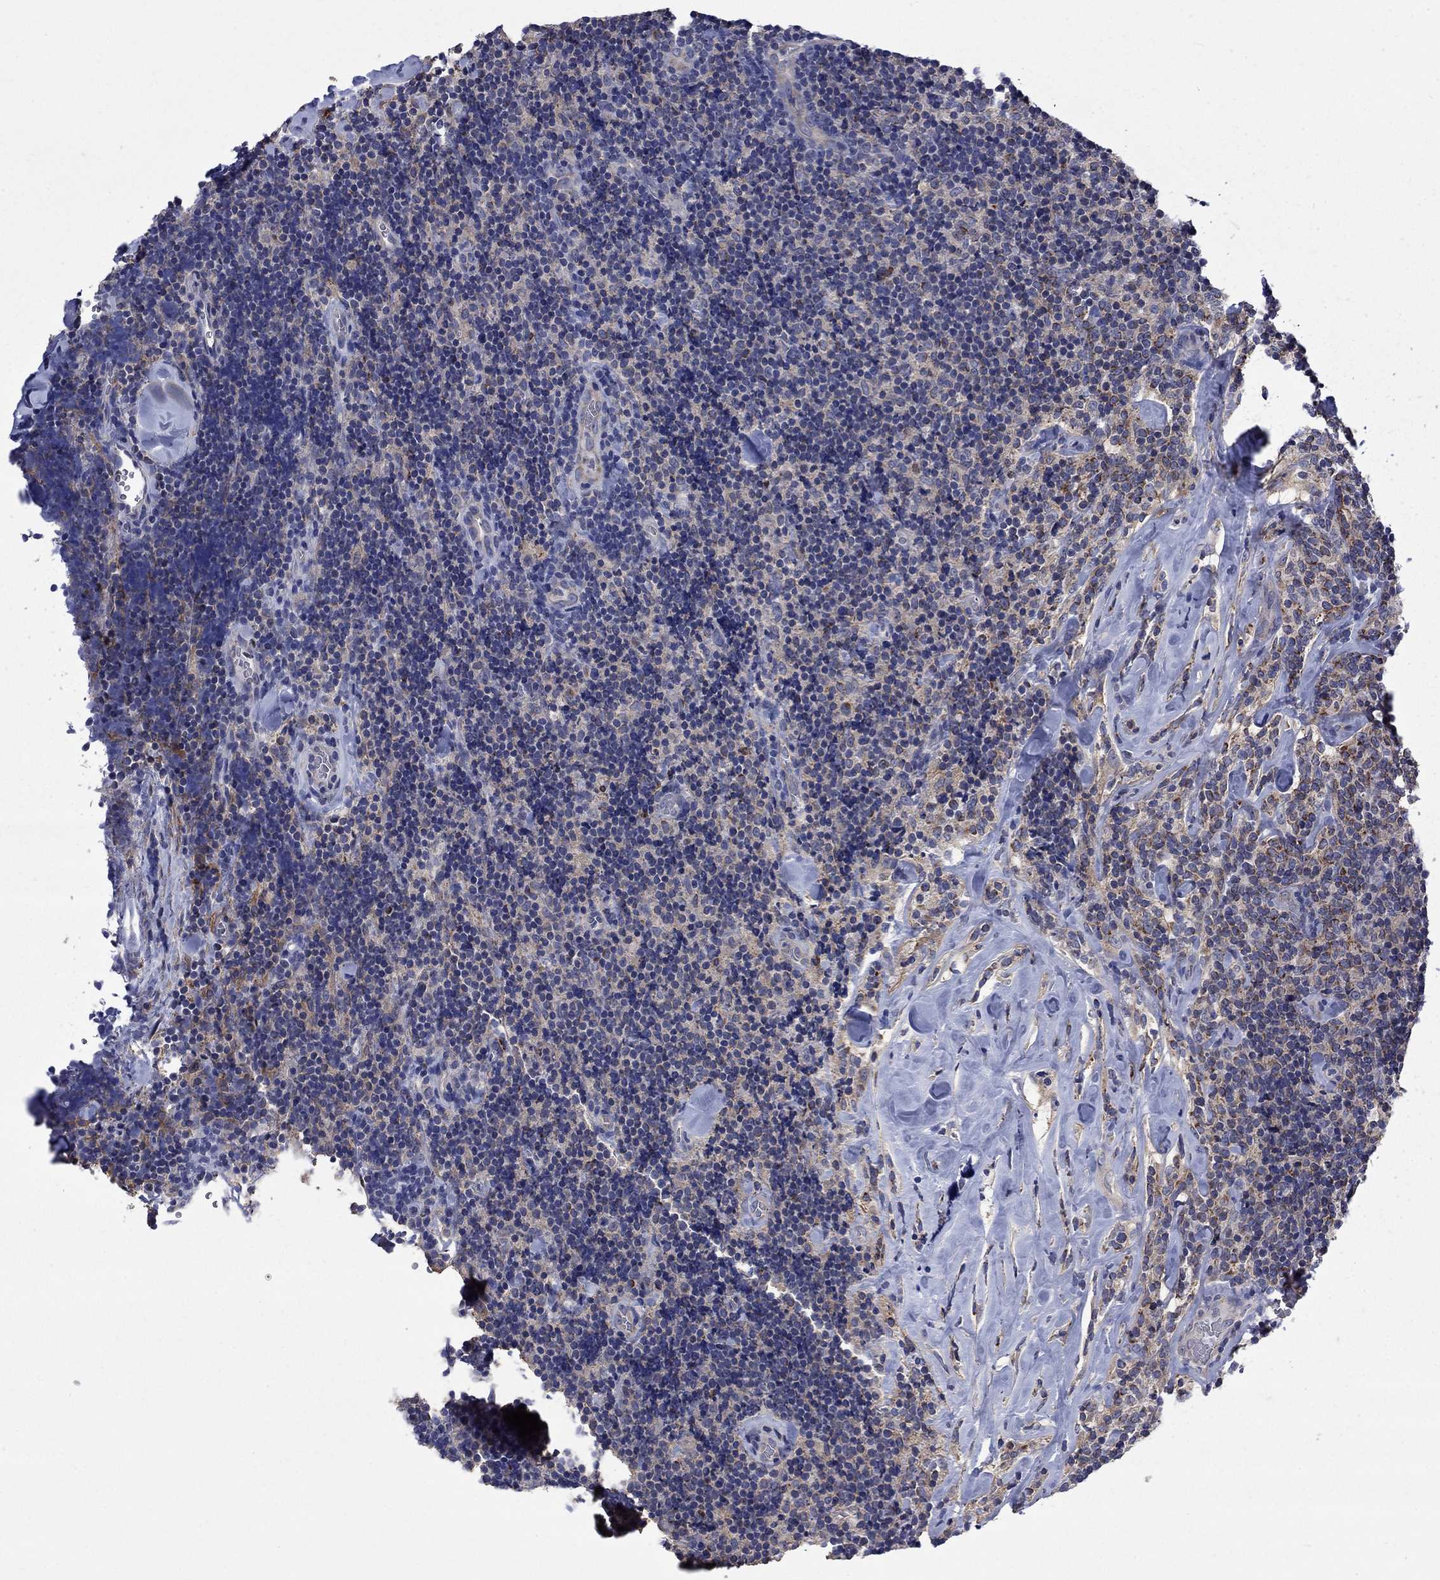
{"staining": {"intensity": "strong", "quantity": "<25%", "location": "cytoplasmic/membranous"}, "tissue": "lymphoma", "cell_type": "Tumor cells", "image_type": "cancer", "snomed": [{"axis": "morphology", "description": "Malignant lymphoma, non-Hodgkin's type, Low grade"}, {"axis": "topography", "description": "Lymph node"}], "caption": "Malignant lymphoma, non-Hodgkin's type (low-grade) stained with DAB (3,3'-diaminobenzidine) immunohistochemistry (IHC) shows medium levels of strong cytoplasmic/membranous staining in about <25% of tumor cells. The protein is shown in brown color, while the nuclei are stained blue.", "gene": "HSPA12A", "patient": {"sex": "female", "age": 56}}